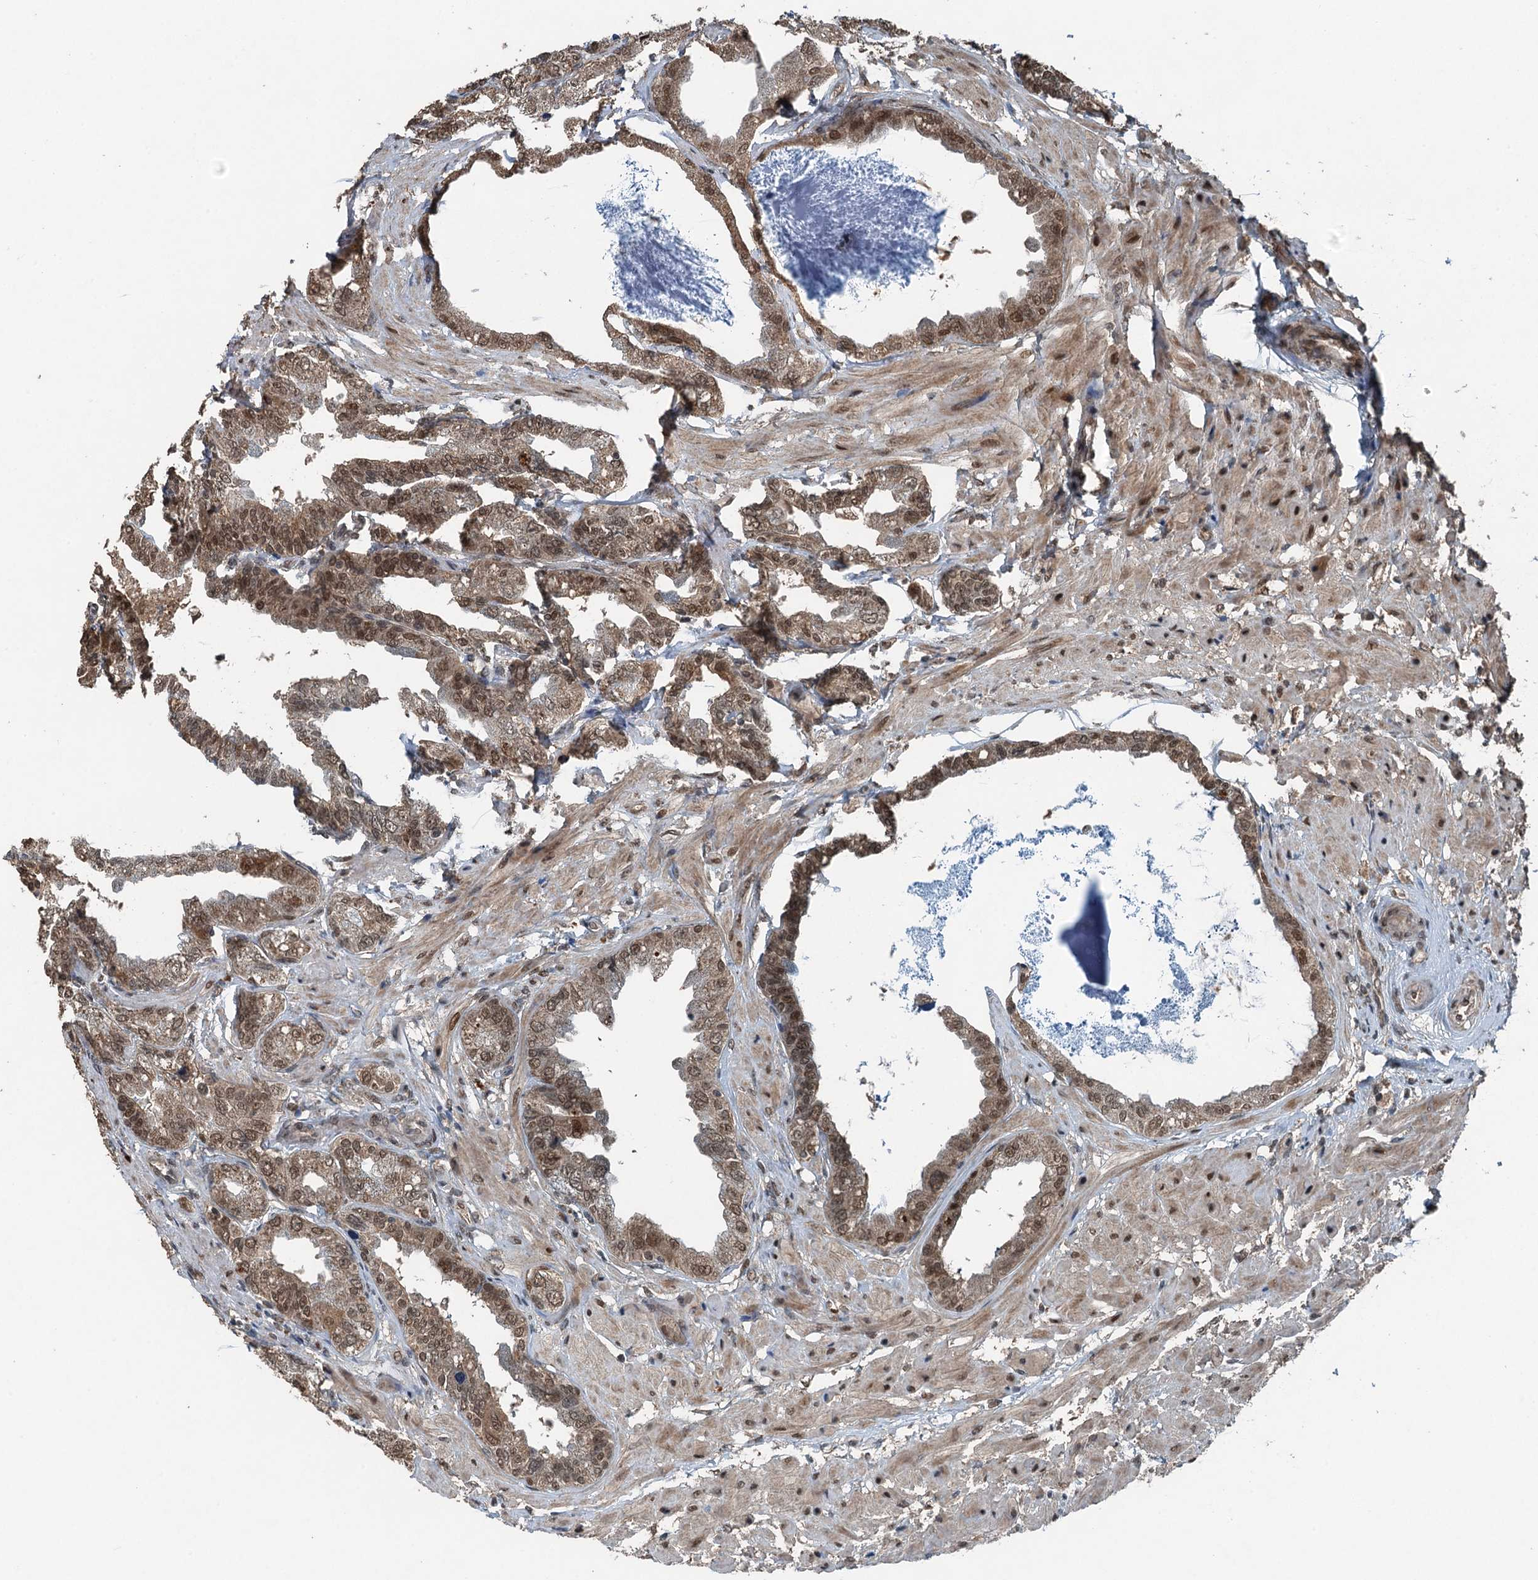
{"staining": {"intensity": "moderate", "quantity": ">75%", "location": "nuclear"}, "tissue": "seminal vesicle", "cell_type": "Glandular cells", "image_type": "normal", "snomed": [{"axis": "morphology", "description": "Normal tissue, NOS"}, {"axis": "topography", "description": "Seminal veicle"}], "caption": "Seminal vesicle stained for a protein shows moderate nuclear positivity in glandular cells. (brown staining indicates protein expression, while blue staining denotes nuclei).", "gene": "UBXN6", "patient": {"sex": "male", "age": 63}}